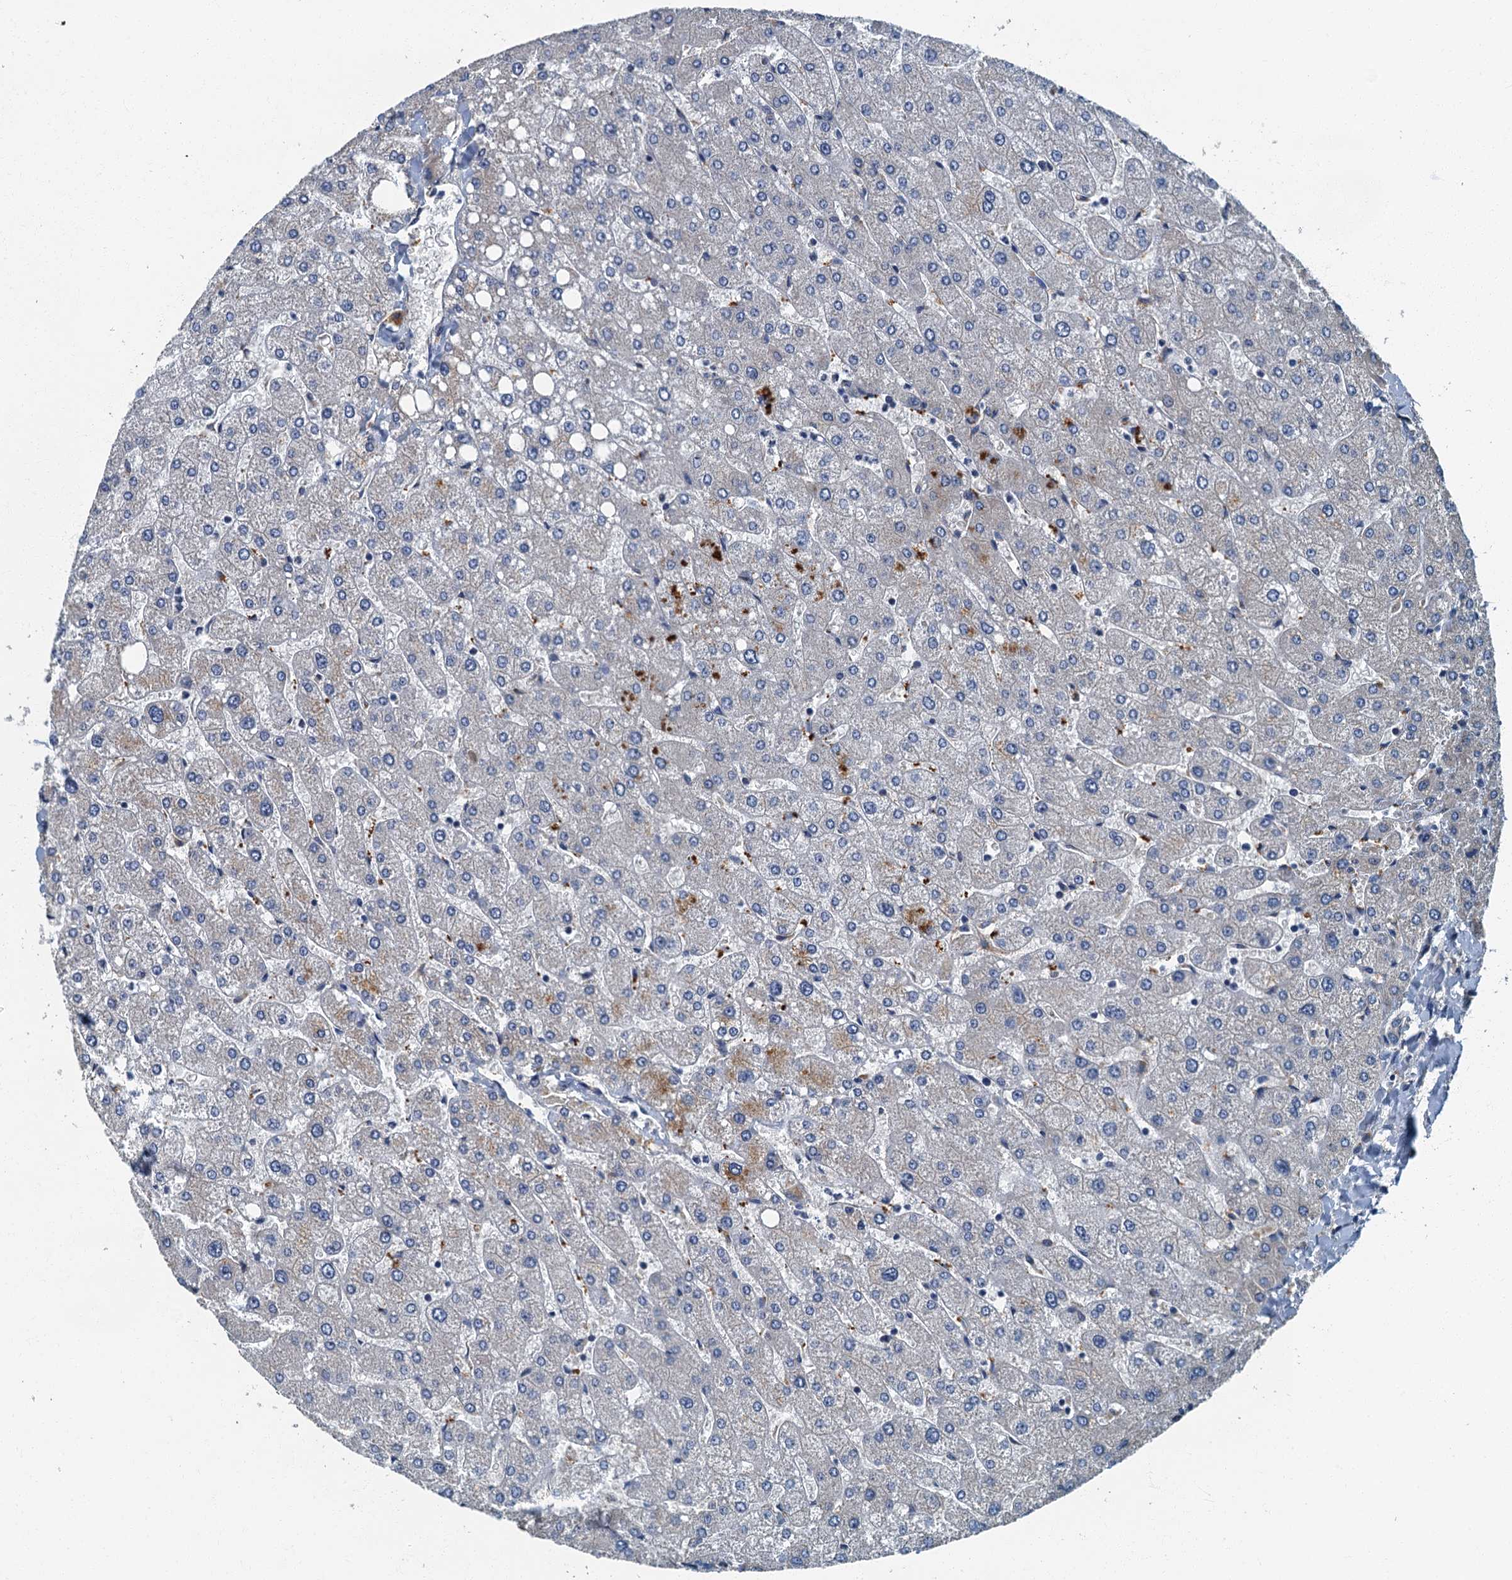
{"staining": {"intensity": "negative", "quantity": "none", "location": "none"}, "tissue": "liver", "cell_type": "Cholangiocytes", "image_type": "normal", "snomed": [{"axis": "morphology", "description": "Normal tissue, NOS"}, {"axis": "topography", "description": "Liver"}], "caption": "IHC of benign liver reveals no expression in cholangiocytes.", "gene": "DDX49", "patient": {"sex": "male", "age": 55}}